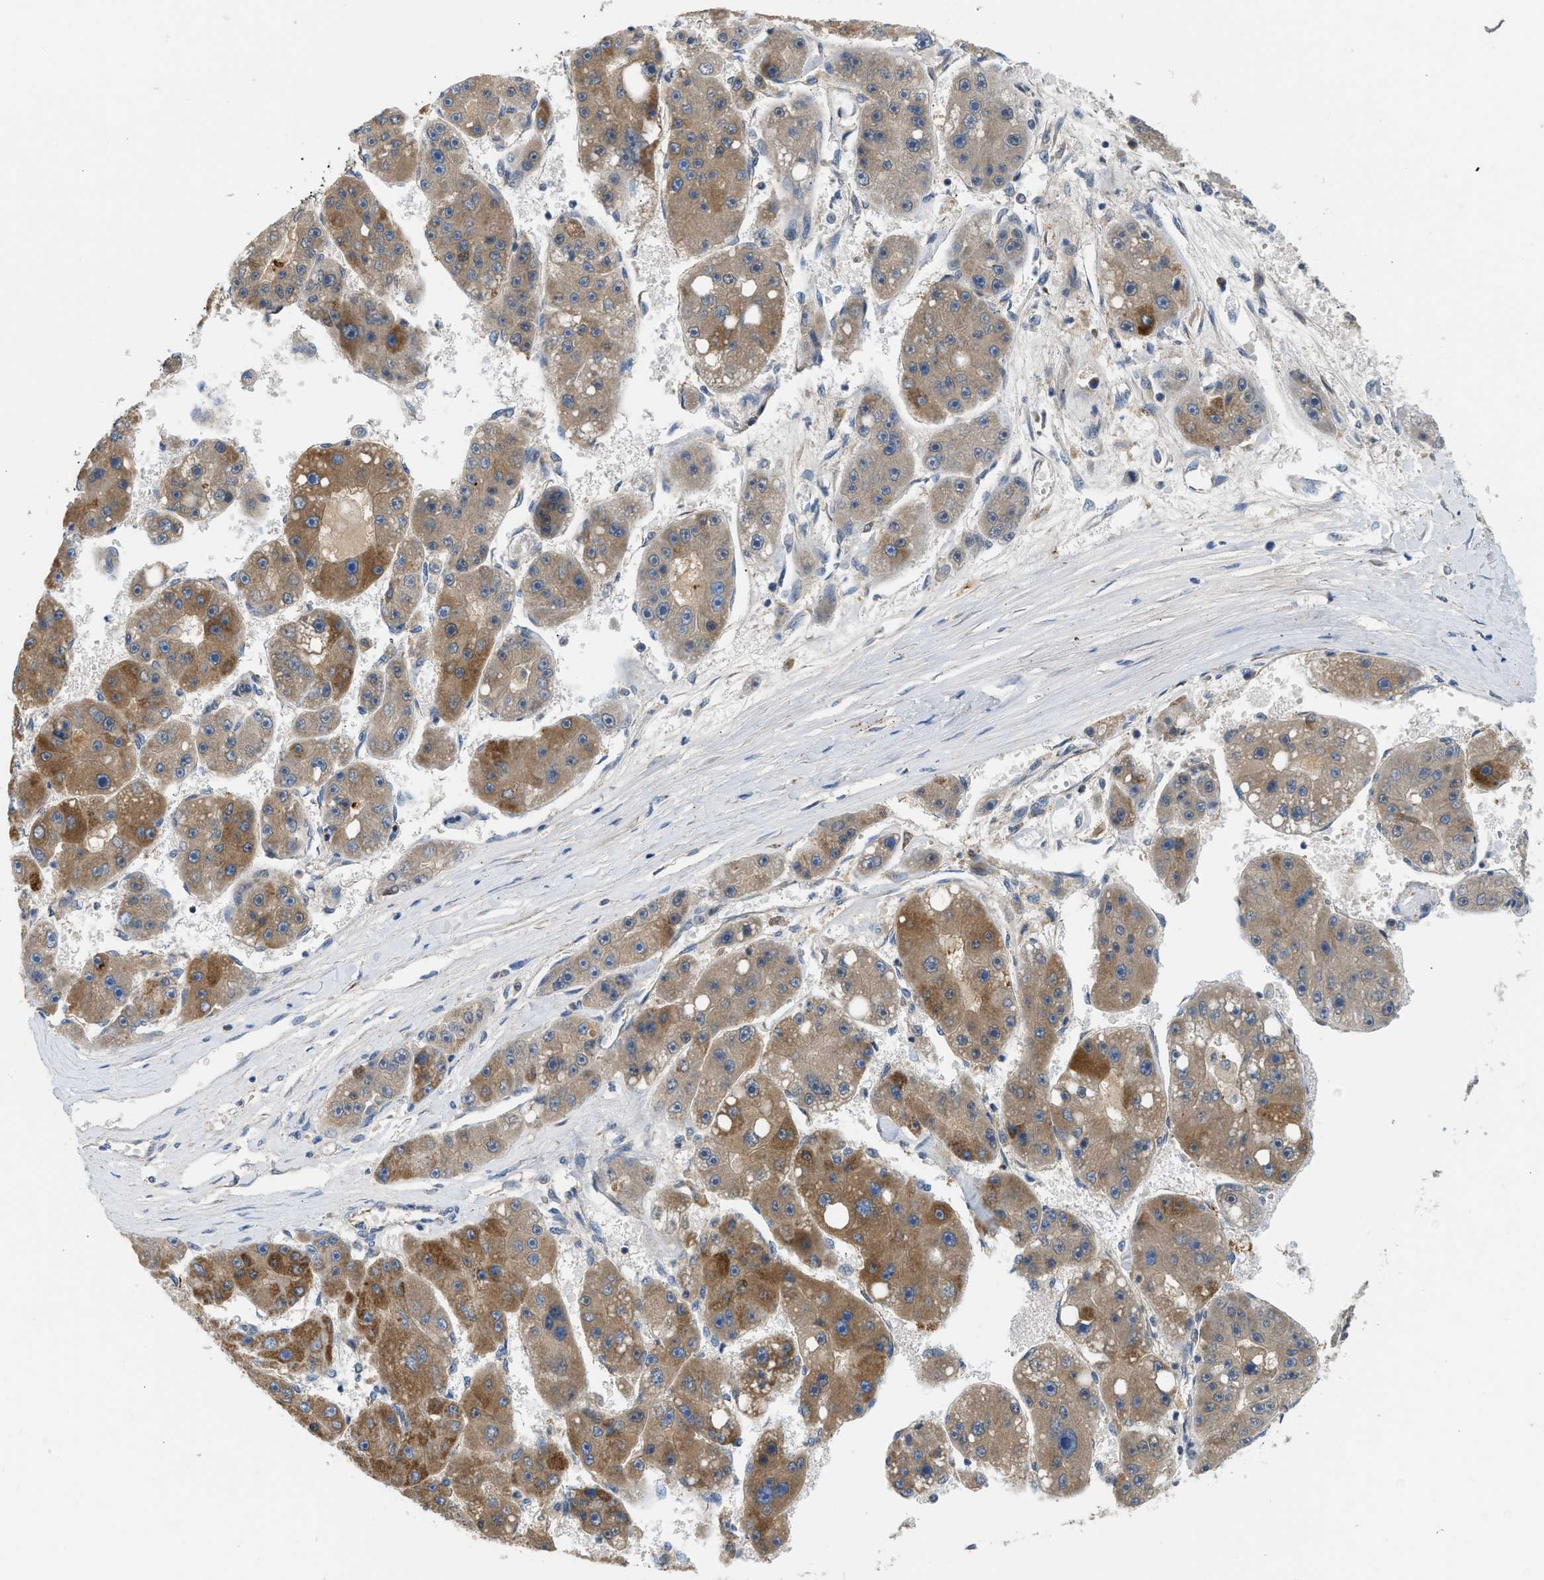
{"staining": {"intensity": "moderate", "quantity": ">75%", "location": "cytoplasmic/membranous"}, "tissue": "liver cancer", "cell_type": "Tumor cells", "image_type": "cancer", "snomed": [{"axis": "morphology", "description": "Carcinoma, Hepatocellular, NOS"}, {"axis": "topography", "description": "Liver"}], "caption": "Moderate cytoplasmic/membranous staining for a protein is present in approximately >75% of tumor cells of liver hepatocellular carcinoma using immunohistochemistry (IHC).", "gene": "GOT2", "patient": {"sex": "female", "age": 61}}